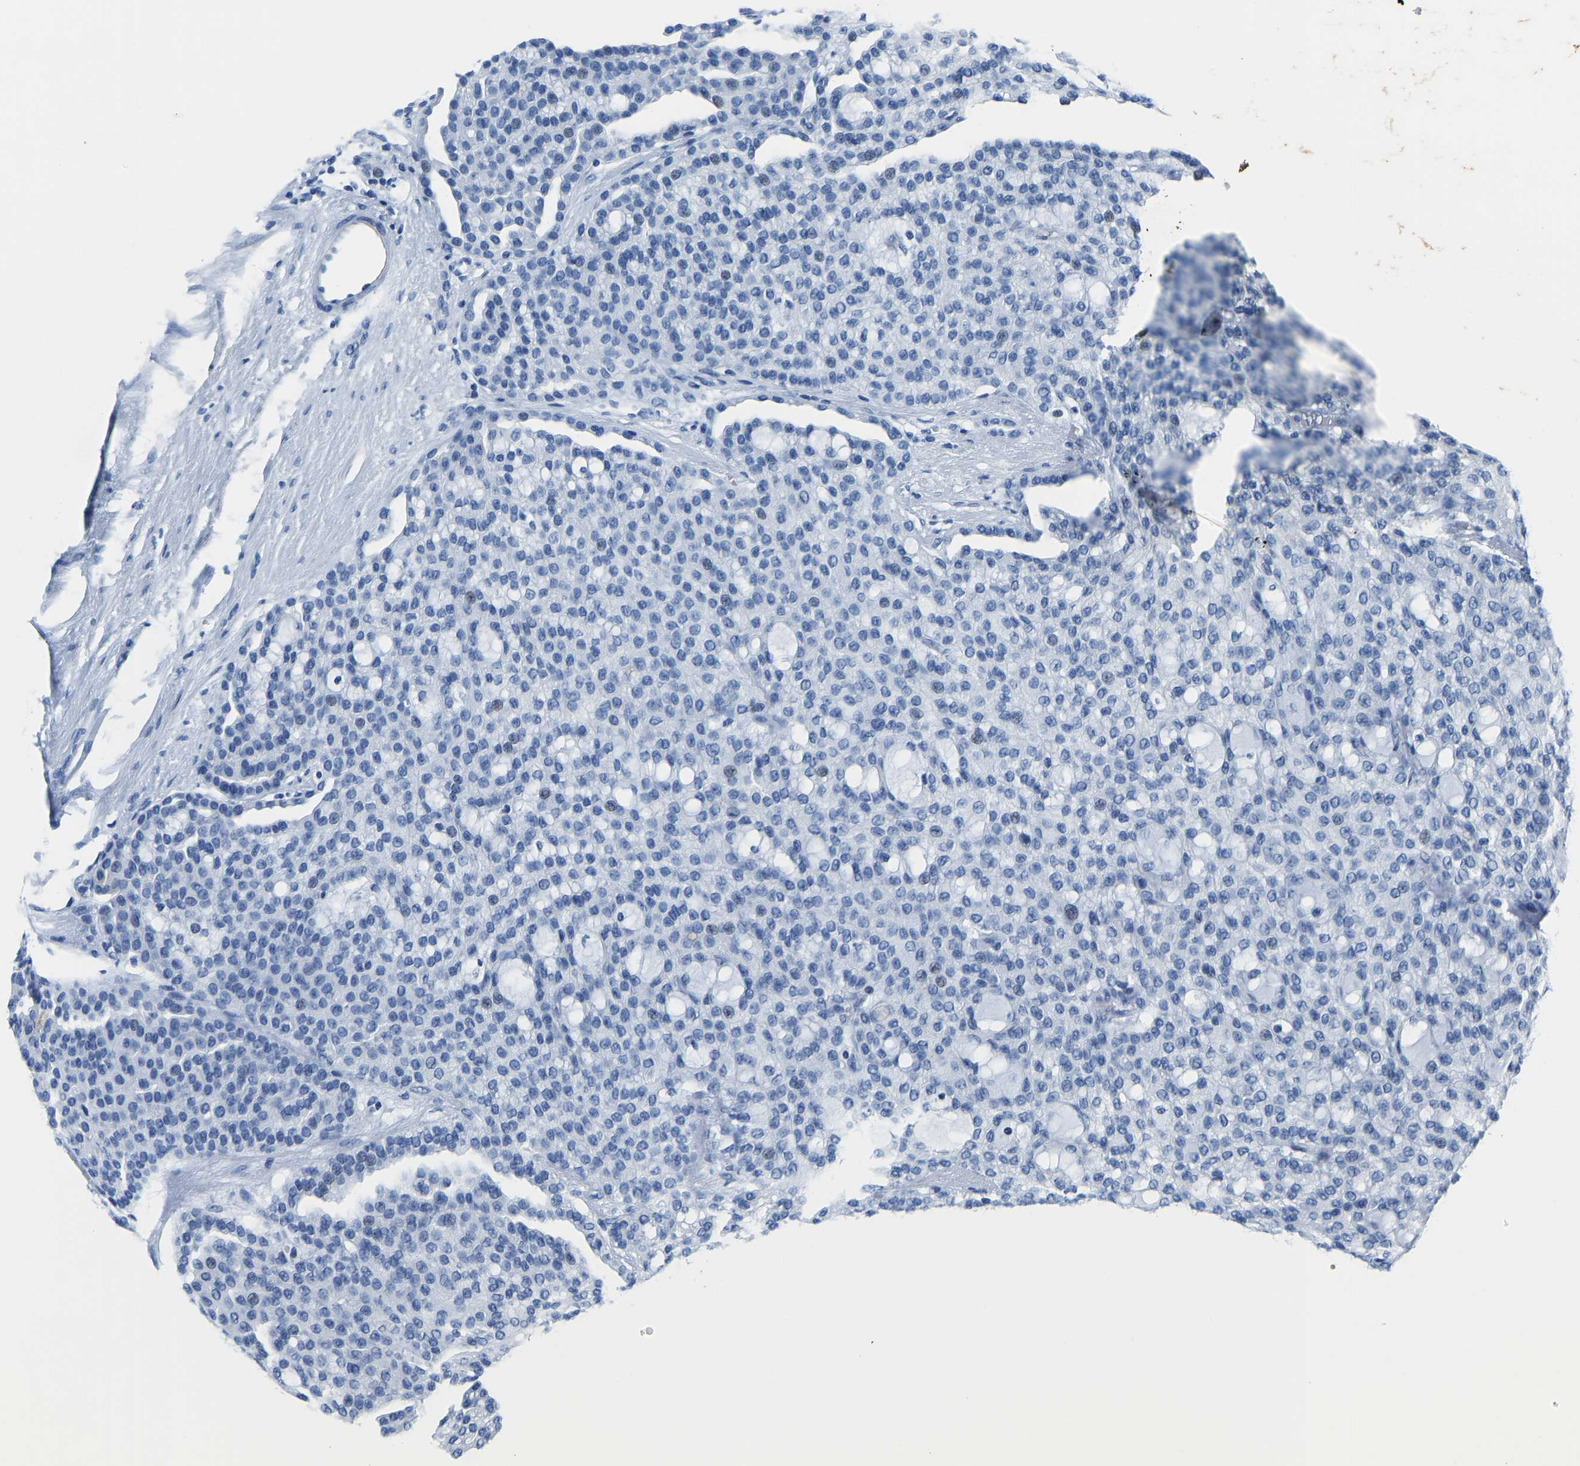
{"staining": {"intensity": "negative", "quantity": "none", "location": "none"}, "tissue": "renal cancer", "cell_type": "Tumor cells", "image_type": "cancer", "snomed": [{"axis": "morphology", "description": "Adenocarcinoma, NOS"}, {"axis": "topography", "description": "Kidney"}], "caption": "Tumor cells are negative for protein expression in human renal cancer.", "gene": "SERPINB3", "patient": {"sex": "male", "age": 63}}